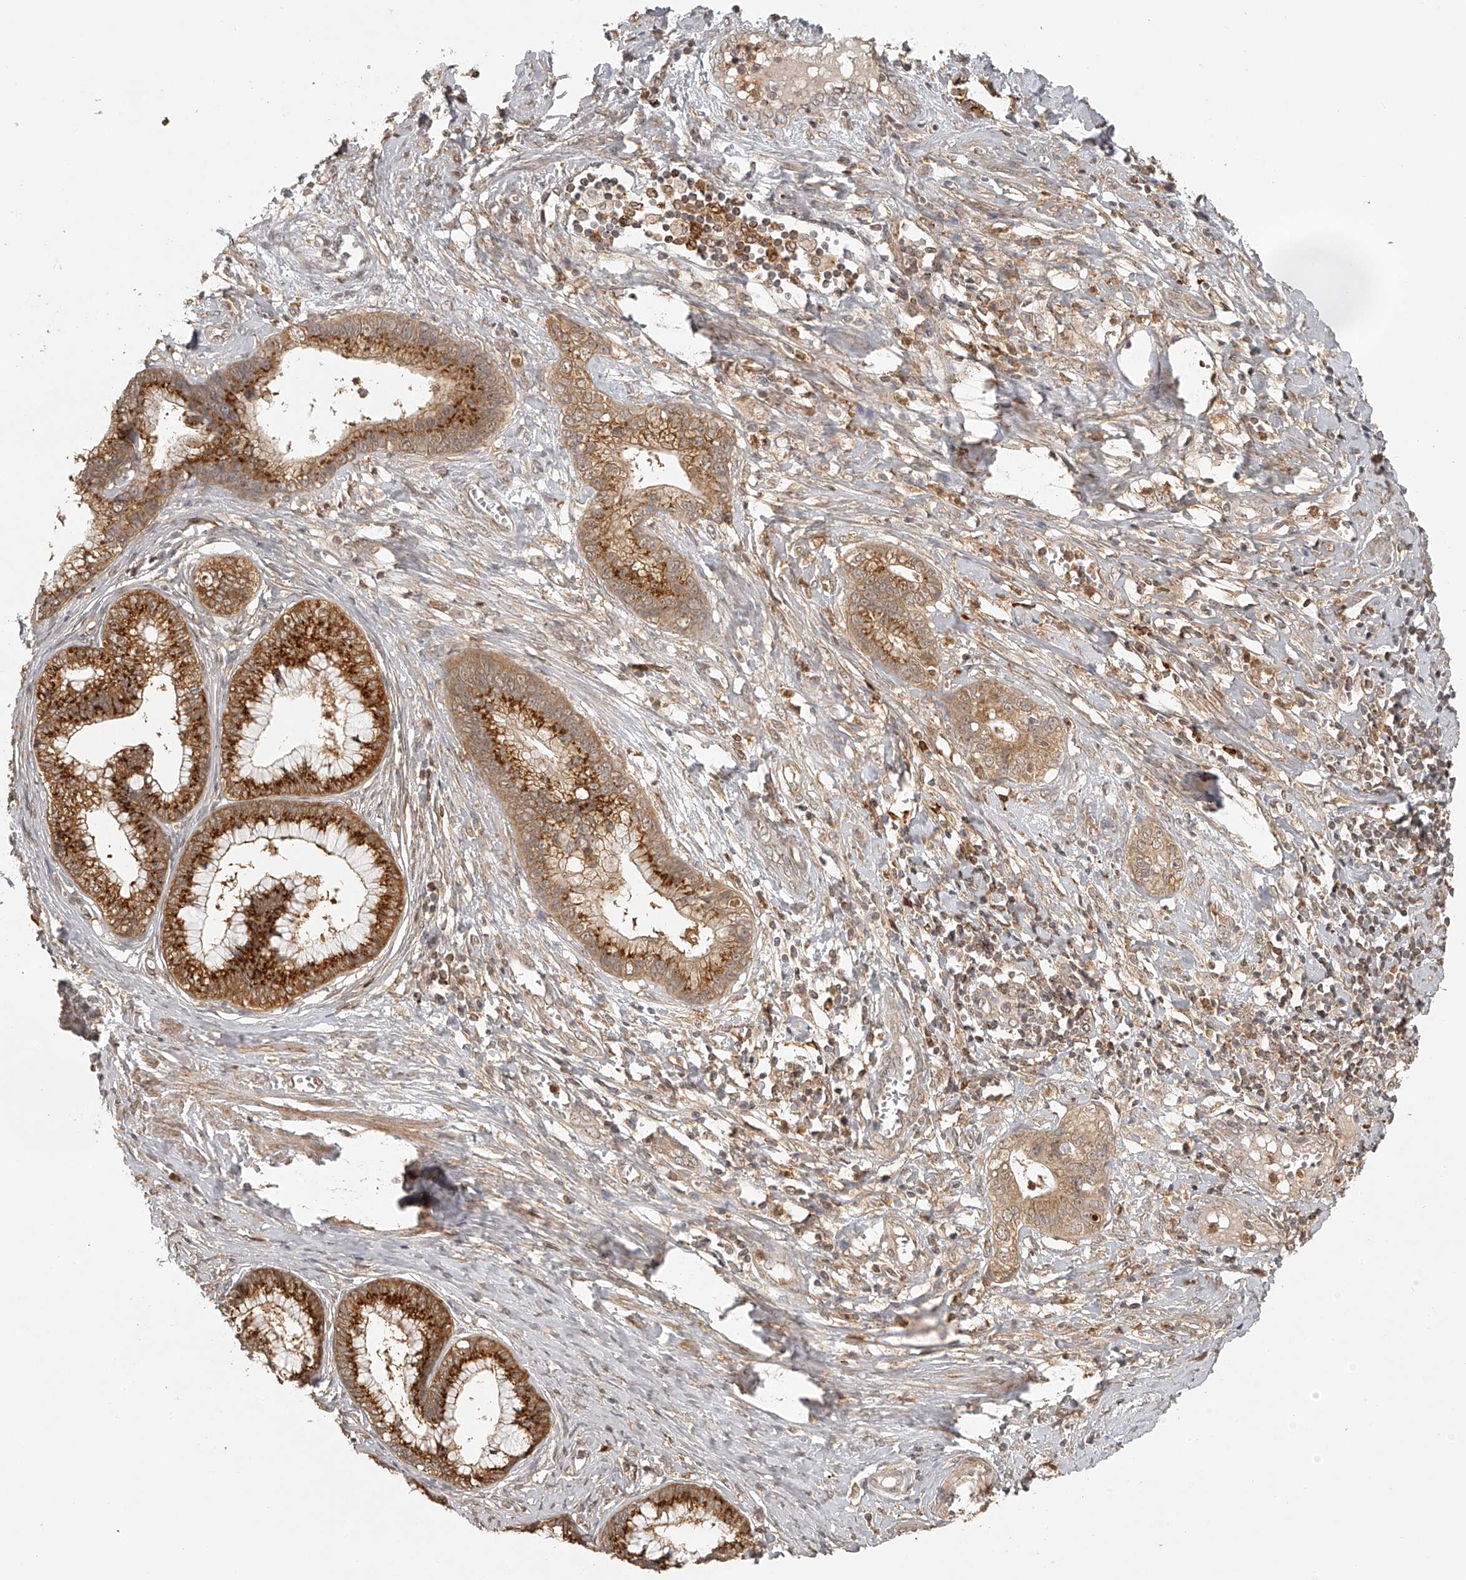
{"staining": {"intensity": "strong", "quantity": ">75%", "location": "cytoplasmic/membranous"}, "tissue": "cervical cancer", "cell_type": "Tumor cells", "image_type": "cancer", "snomed": [{"axis": "morphology", "description": "Adenocarcinoma, NOS"}, {"axis": "topography", "description": "Cervix"}], "caption": "Immunohistochemistry (IHC) photomicrograph of human cervical adenocarcinoma stained for a protein (brown), which reveals high levels of strong cytoplasmic/membranous positivity in about >75% of tumor cells.", "gene": "BCL2L11", "patient": {"sex": "female", "age": 44}}